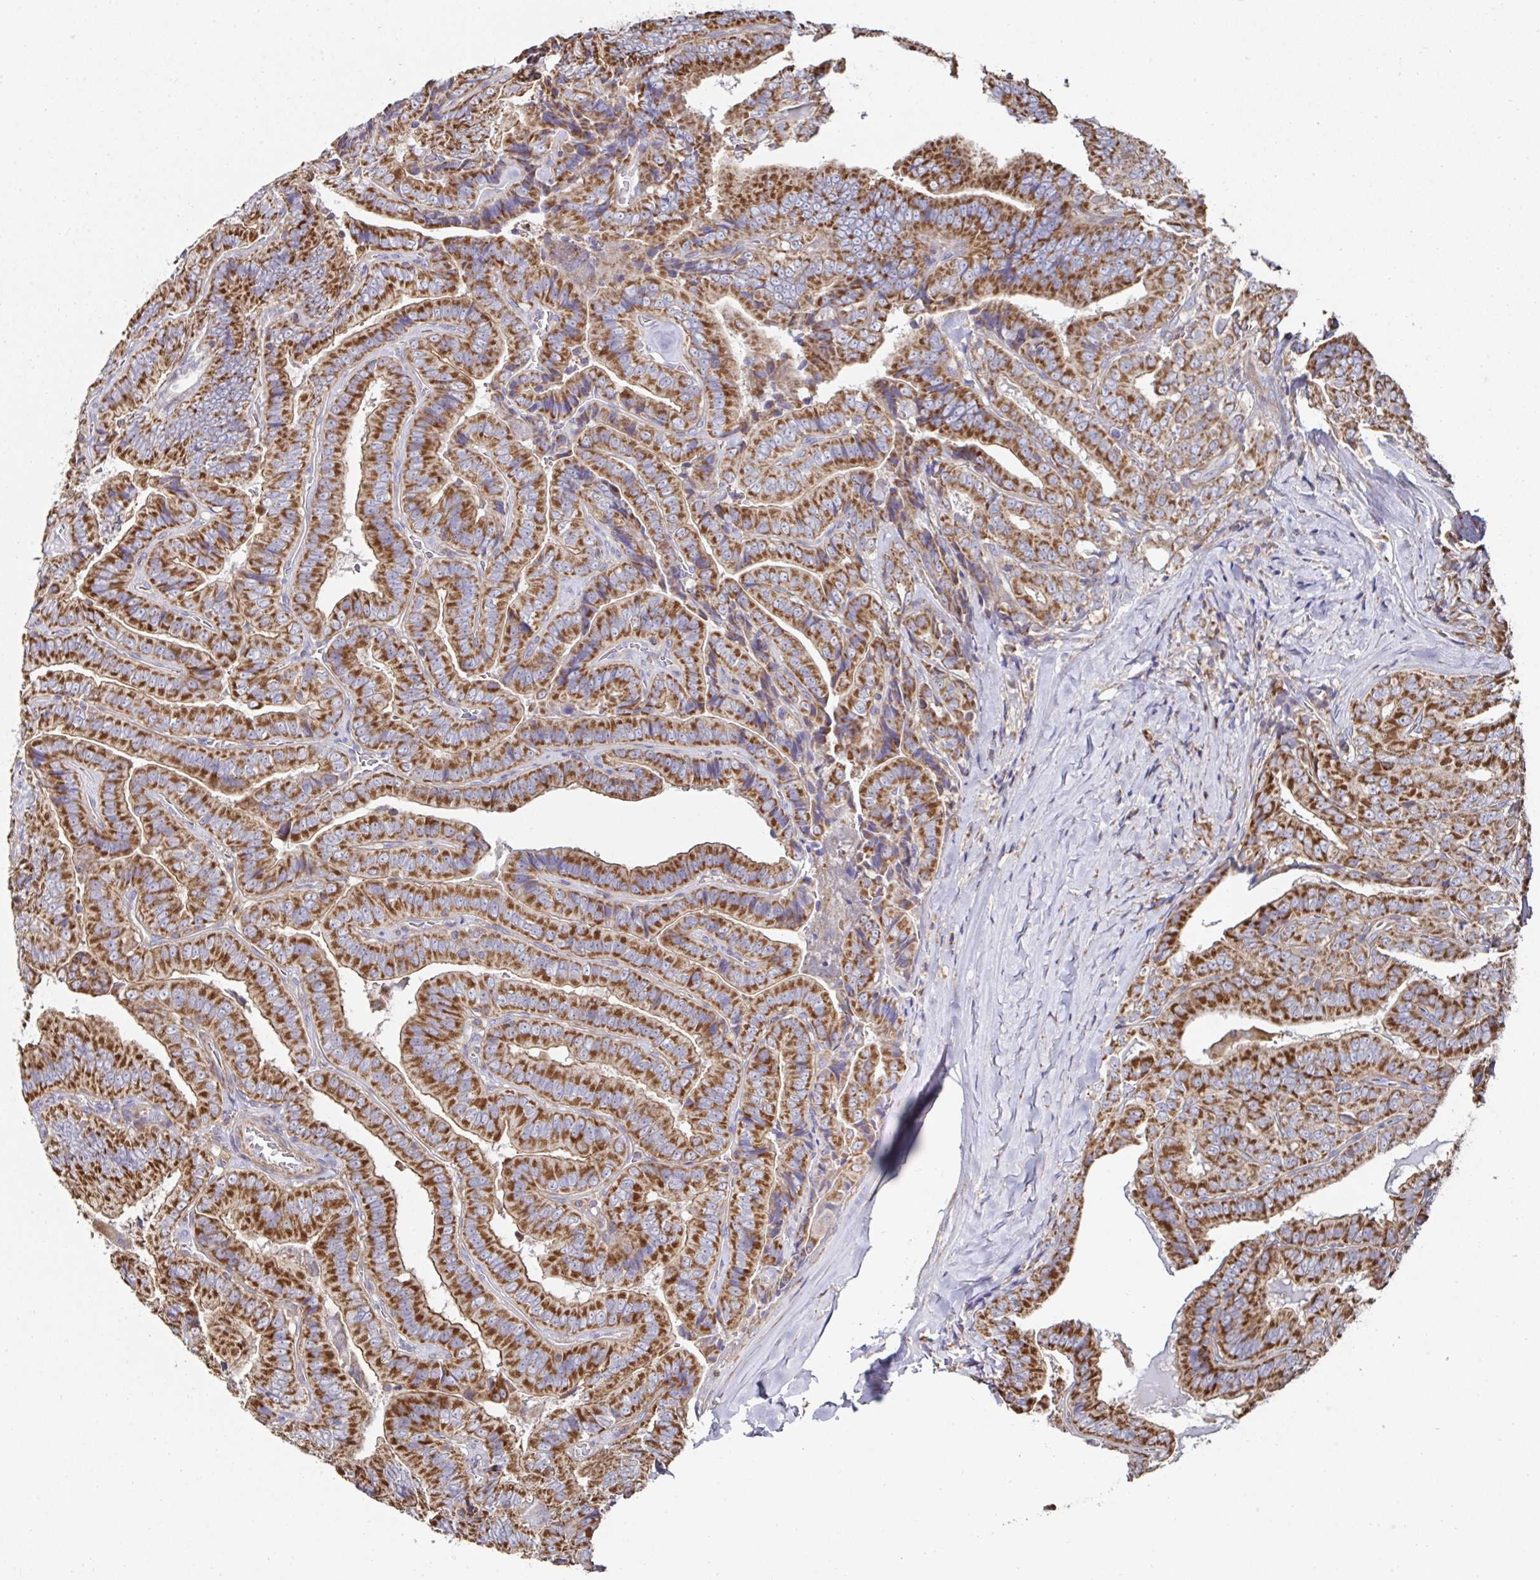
{"staining": {"intensity": "strong", "quantity": ">75%", "location": "cytoplasmic/membranous"}, "tissue": "thyroid cancer", "cell_type": "Tumor cells", "image_type": "cancer", "snomed": [{"axis": "morphology", "description": "Papillary adenocarcinoma, NOS"}, {"axis": "topography", "description": "Thyroid gland"}], "caption": "Immunohistochemical staining of thyroid cancer exhibits high levels of strong cytoplasmic/membranous positivity in approximately >75% of tumor cells.", "gene": "DZANK1", "patient": {"sex": "male", "age": 61}}